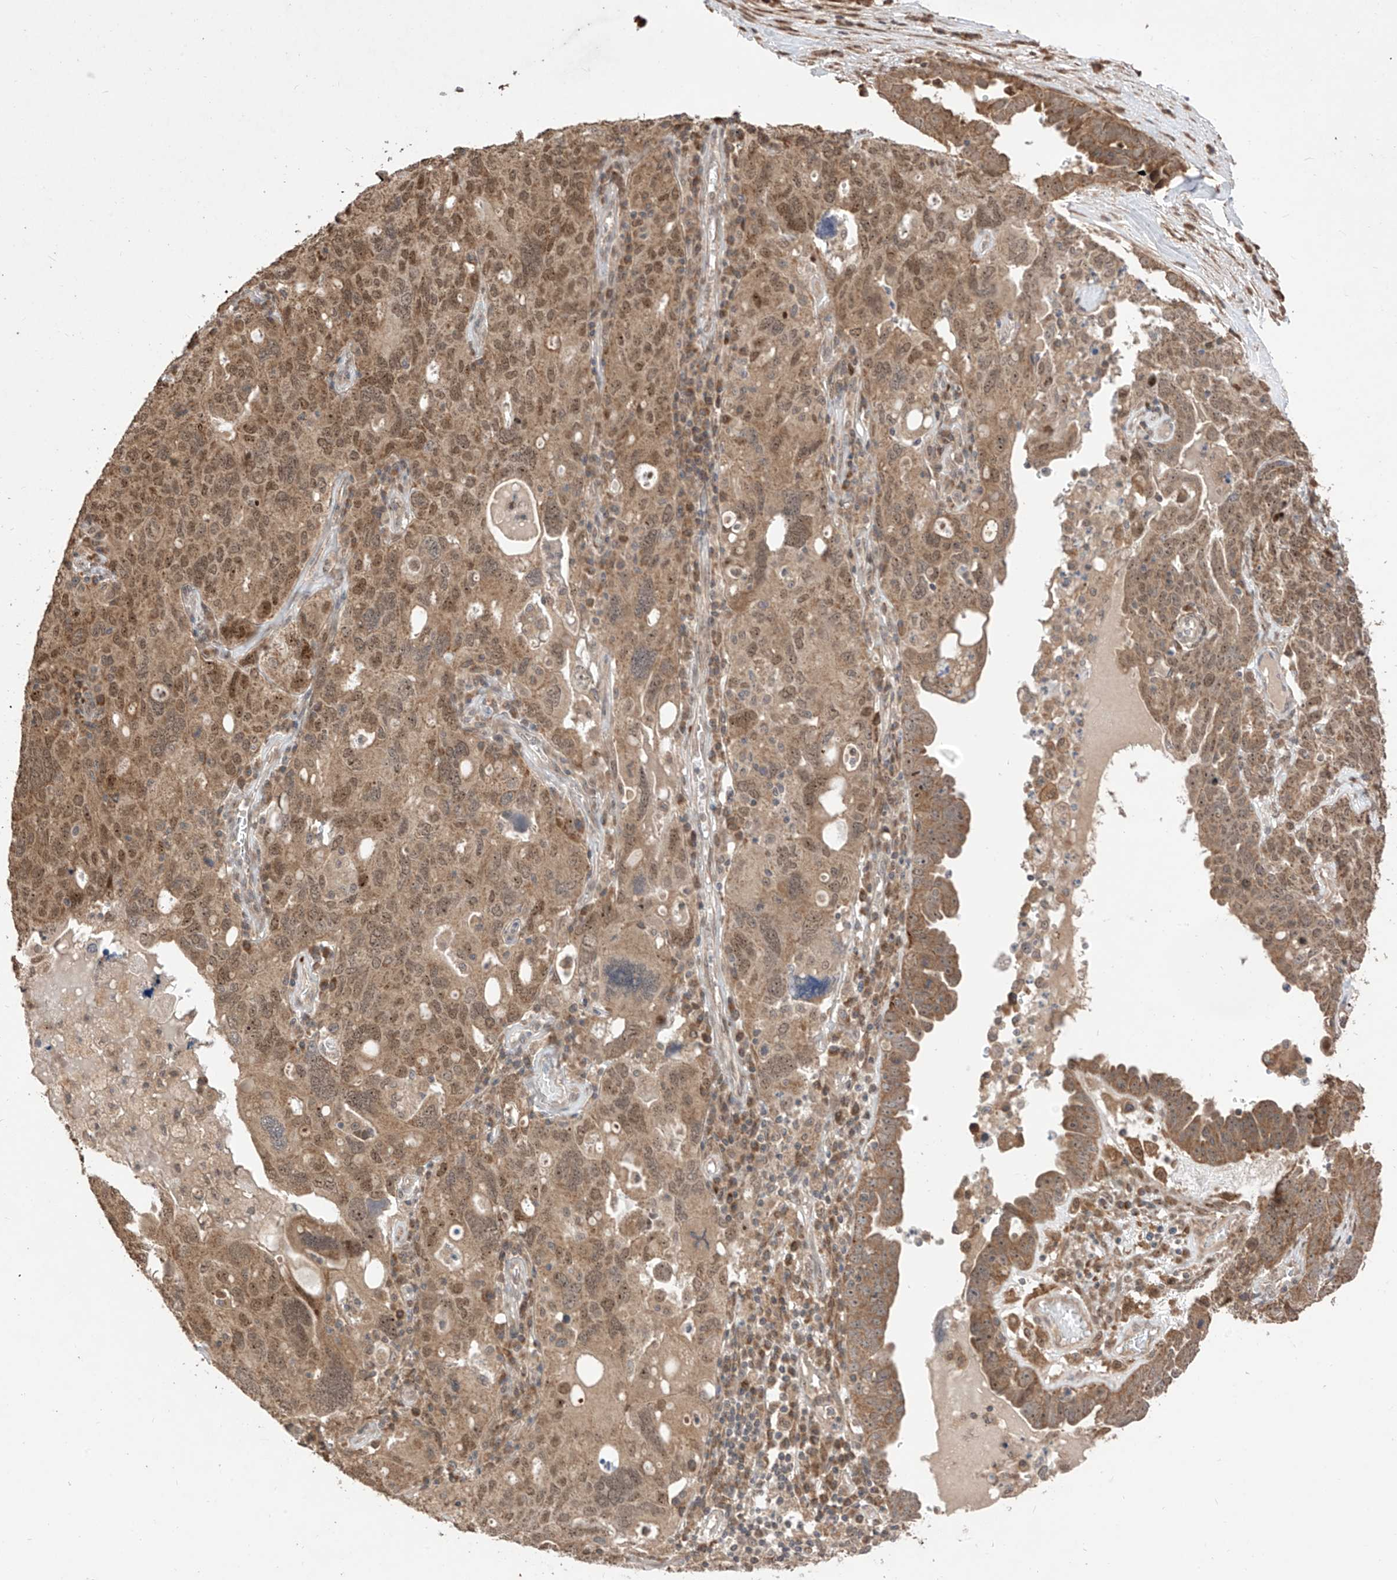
{"staining": {"intensity": "moderate", "quantity": ">75%", "location": "cytoplasmic/membranous,nuclear"}, "tissue": "ovarian cancer", "cell_type": "Tumor cells", "image_type": "cancer", "snomed": [{"axis": "morphology", "description": "Carcinoma, endometroid"}, {"axis": "topography", "description": "Ovary"}], "caption": "The histopathology image shows immunohistochemical staining of ovarian endometroid carcinoma. There is moderate cytoplasmic/membranous and nuclear positivity is present in approximately >75% of tumor cells. (Brightfield microscopy of DAB IHC at high magnification).", "gene": "LATS1", "patient": {"sex": "female", "age": 62}}